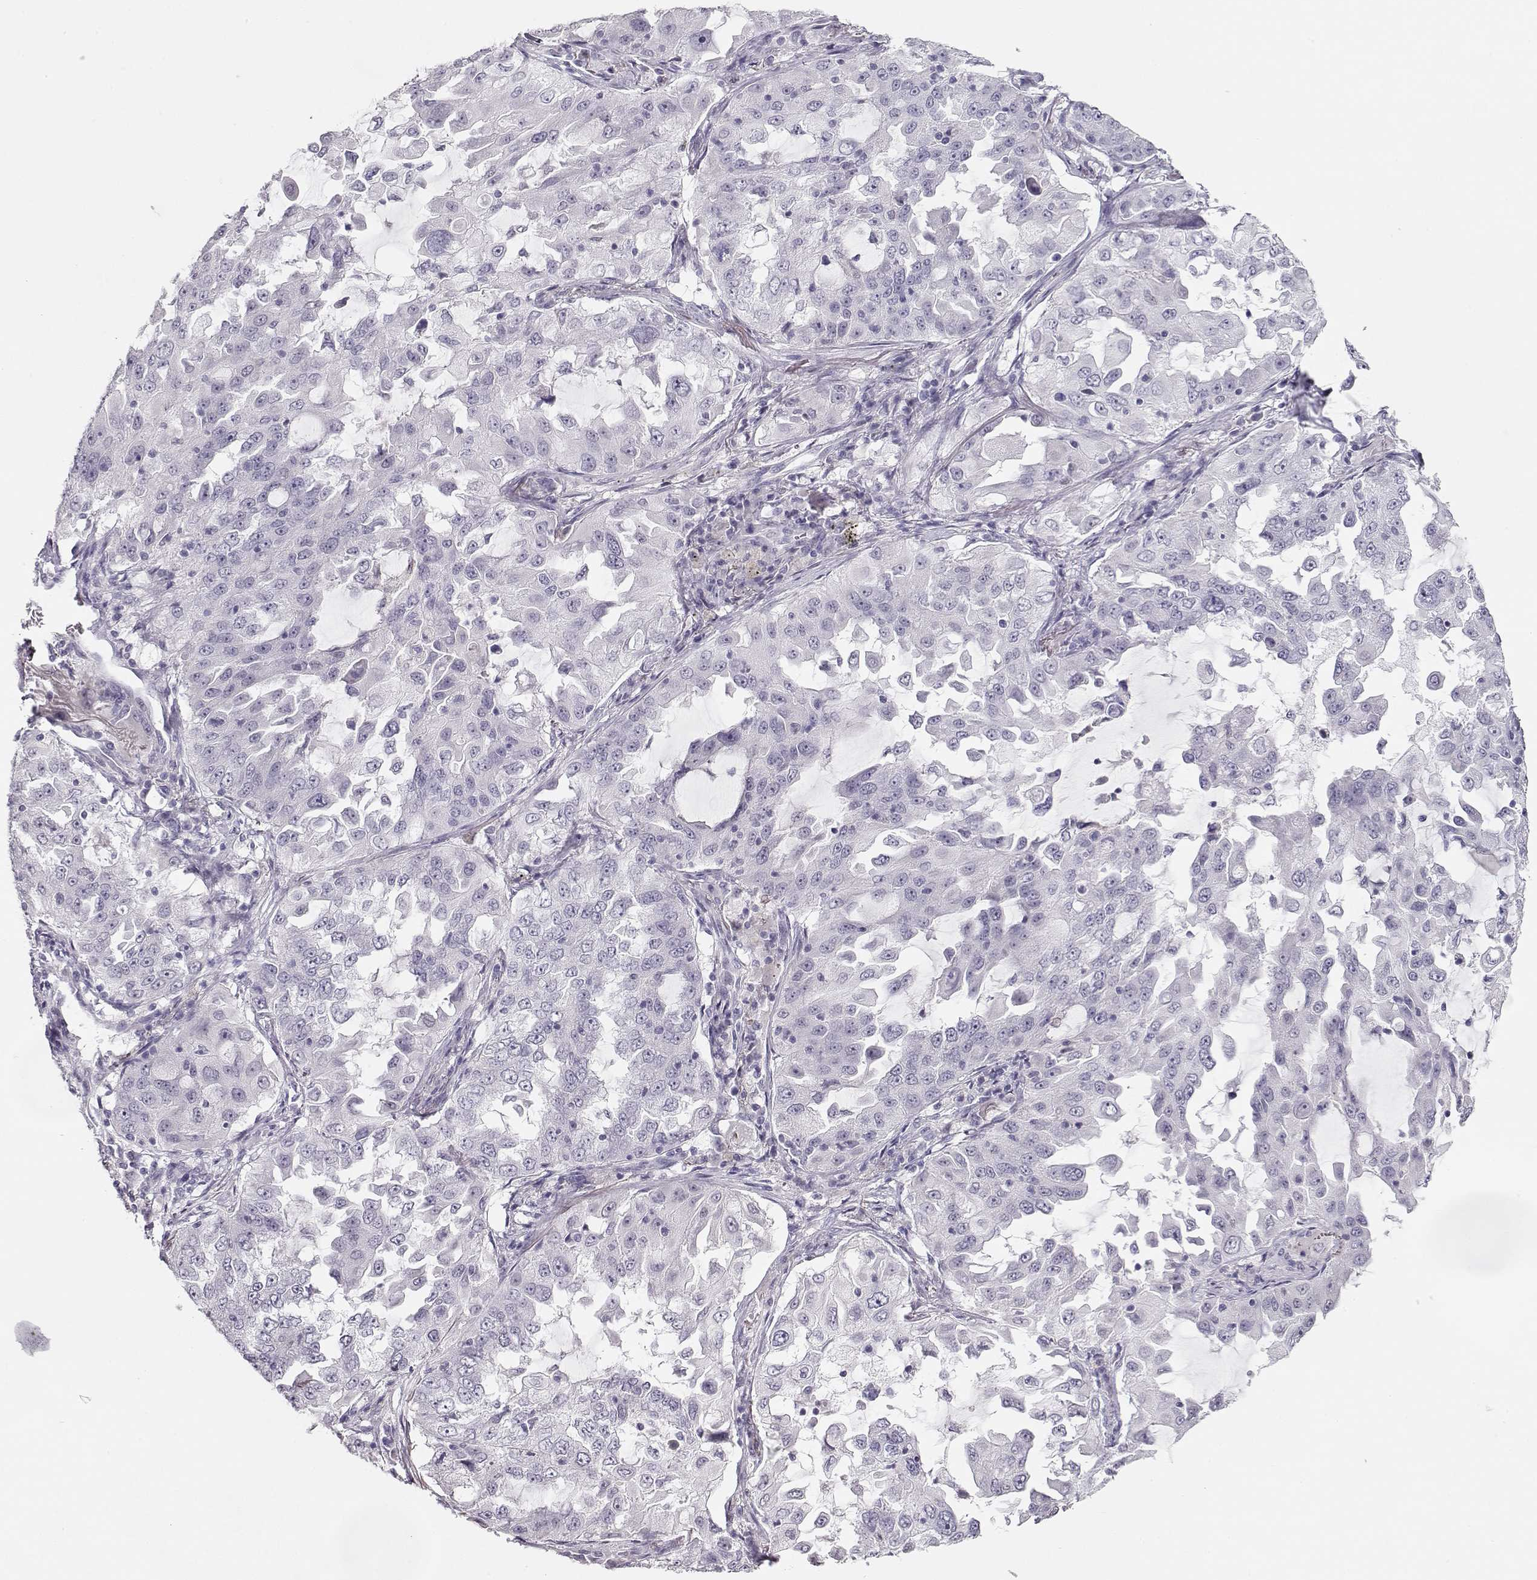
{"staining": {"intensity": "negative", "quantity": "none", "location": "none"}, "tissue": "lung cancer", "cell_type": "Tumor cells", "image_type": "cancer", "snomed": [{"axis": "morphology", "description": "Adenocarcinoma, NOS"}, {"axis": "topography", "description": "Lung"}], "caption": "High magnification brightfield microscopy of adenocarcinoma (lung) stained with DAB (brown) and counterstained with hematoxylin (blue): tumor cells show no significant expression.", "gene": "IMPG1", "patient": {"sex": "female", "age": 61}}